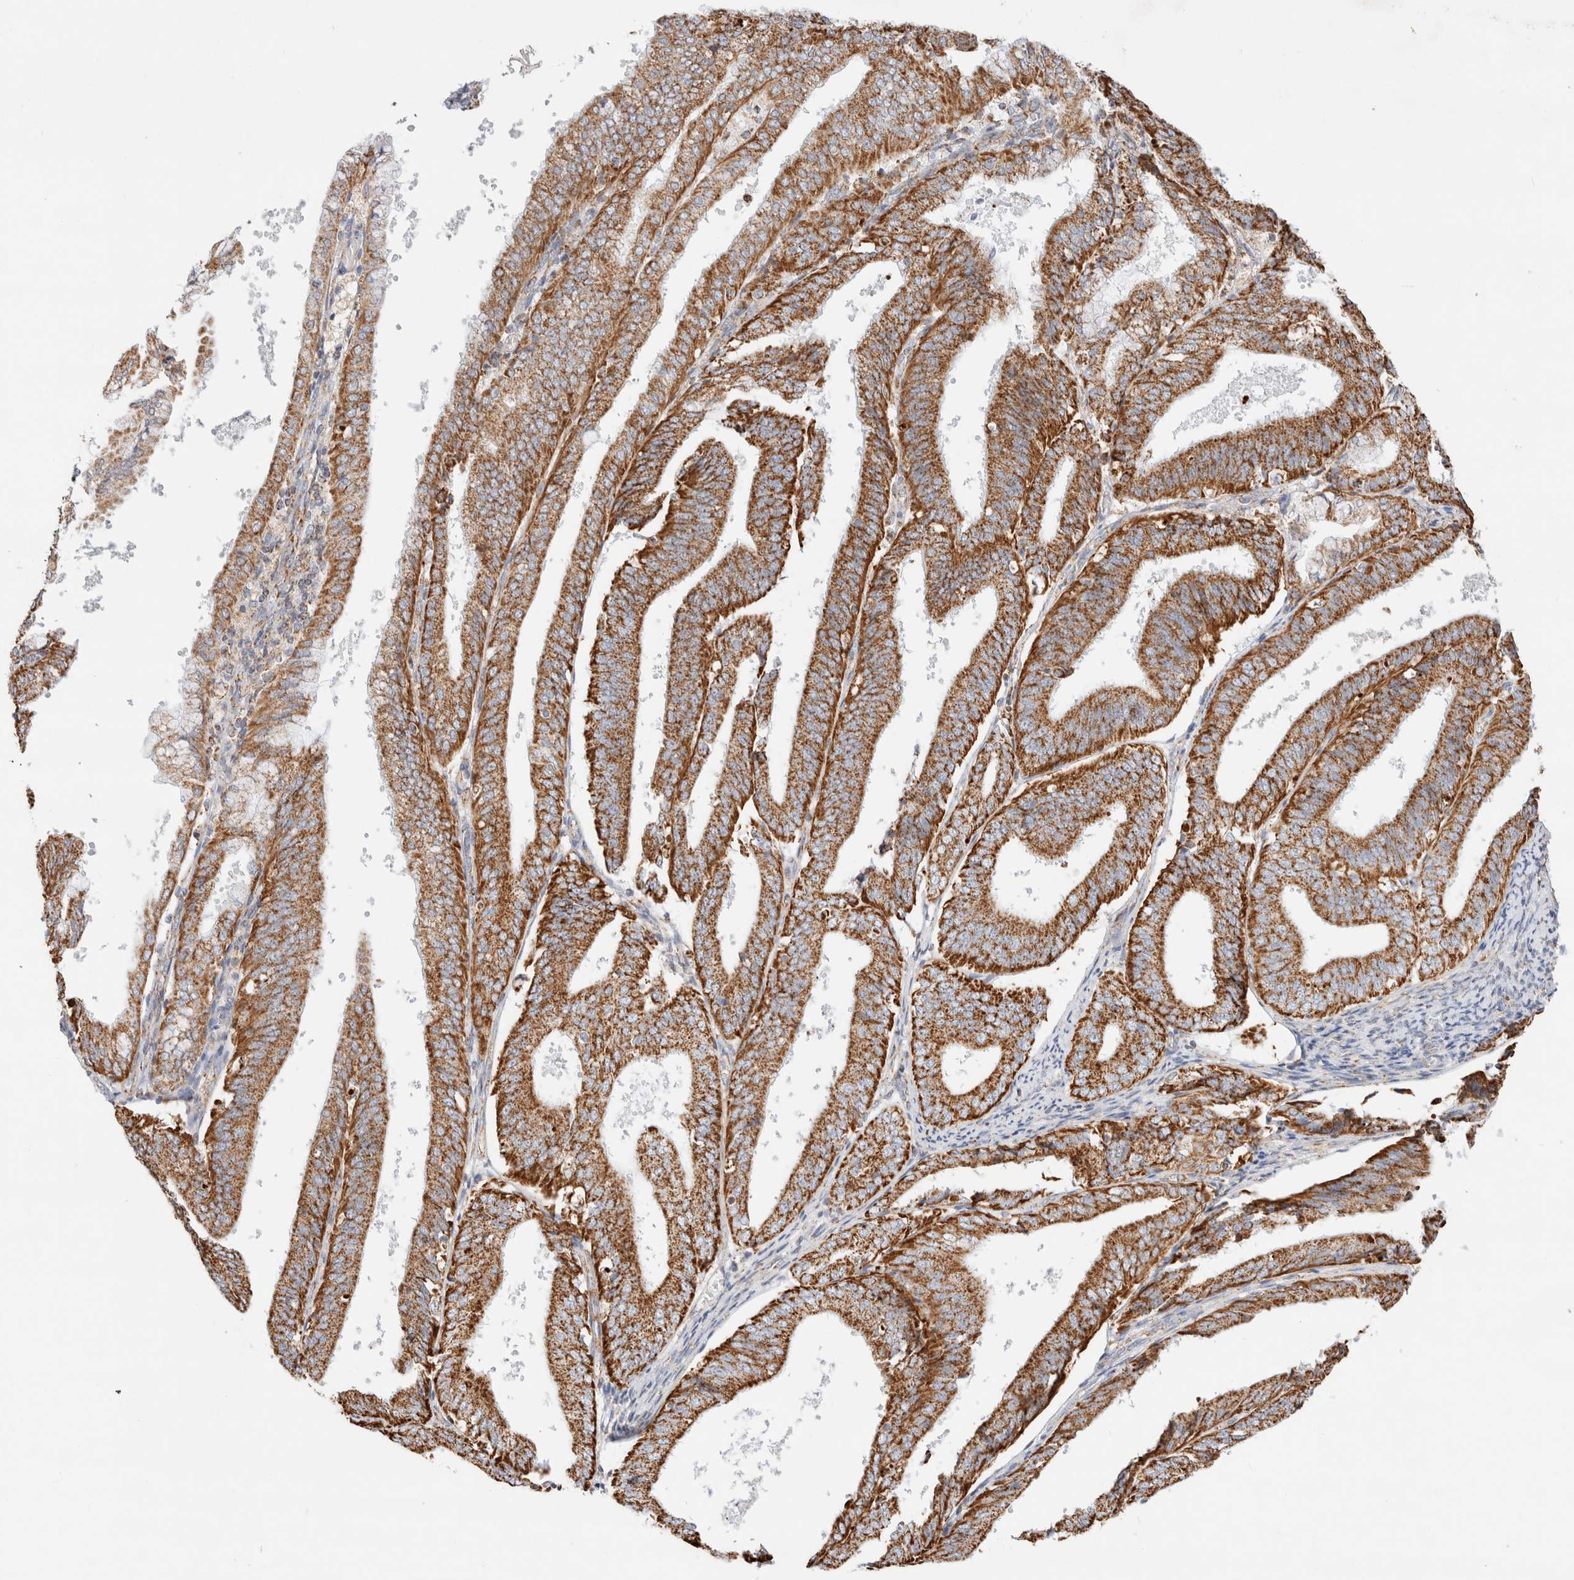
{"staining": {"intensity": "strong", "quantity": ">75%", "location": "cytoplasmic/membranous"}, "tissue": "endometrial cancer", "cell_type": "Tumor cells", "image_type": "cancer", "snomed": [{"axis": "morphology", "description": "Adenocarcinoma, NOS"}, {"axis": "topography", "description": "Endometrium"}], "caption": "Human adenocarcinoma (endometrial) stained for a protein (brown) exhibits strong cytoplasmic/membranous positive expression in about >75% of tumor cells.", "gene": "PHB2", "patient": {"sex": "female", "age": 63}}